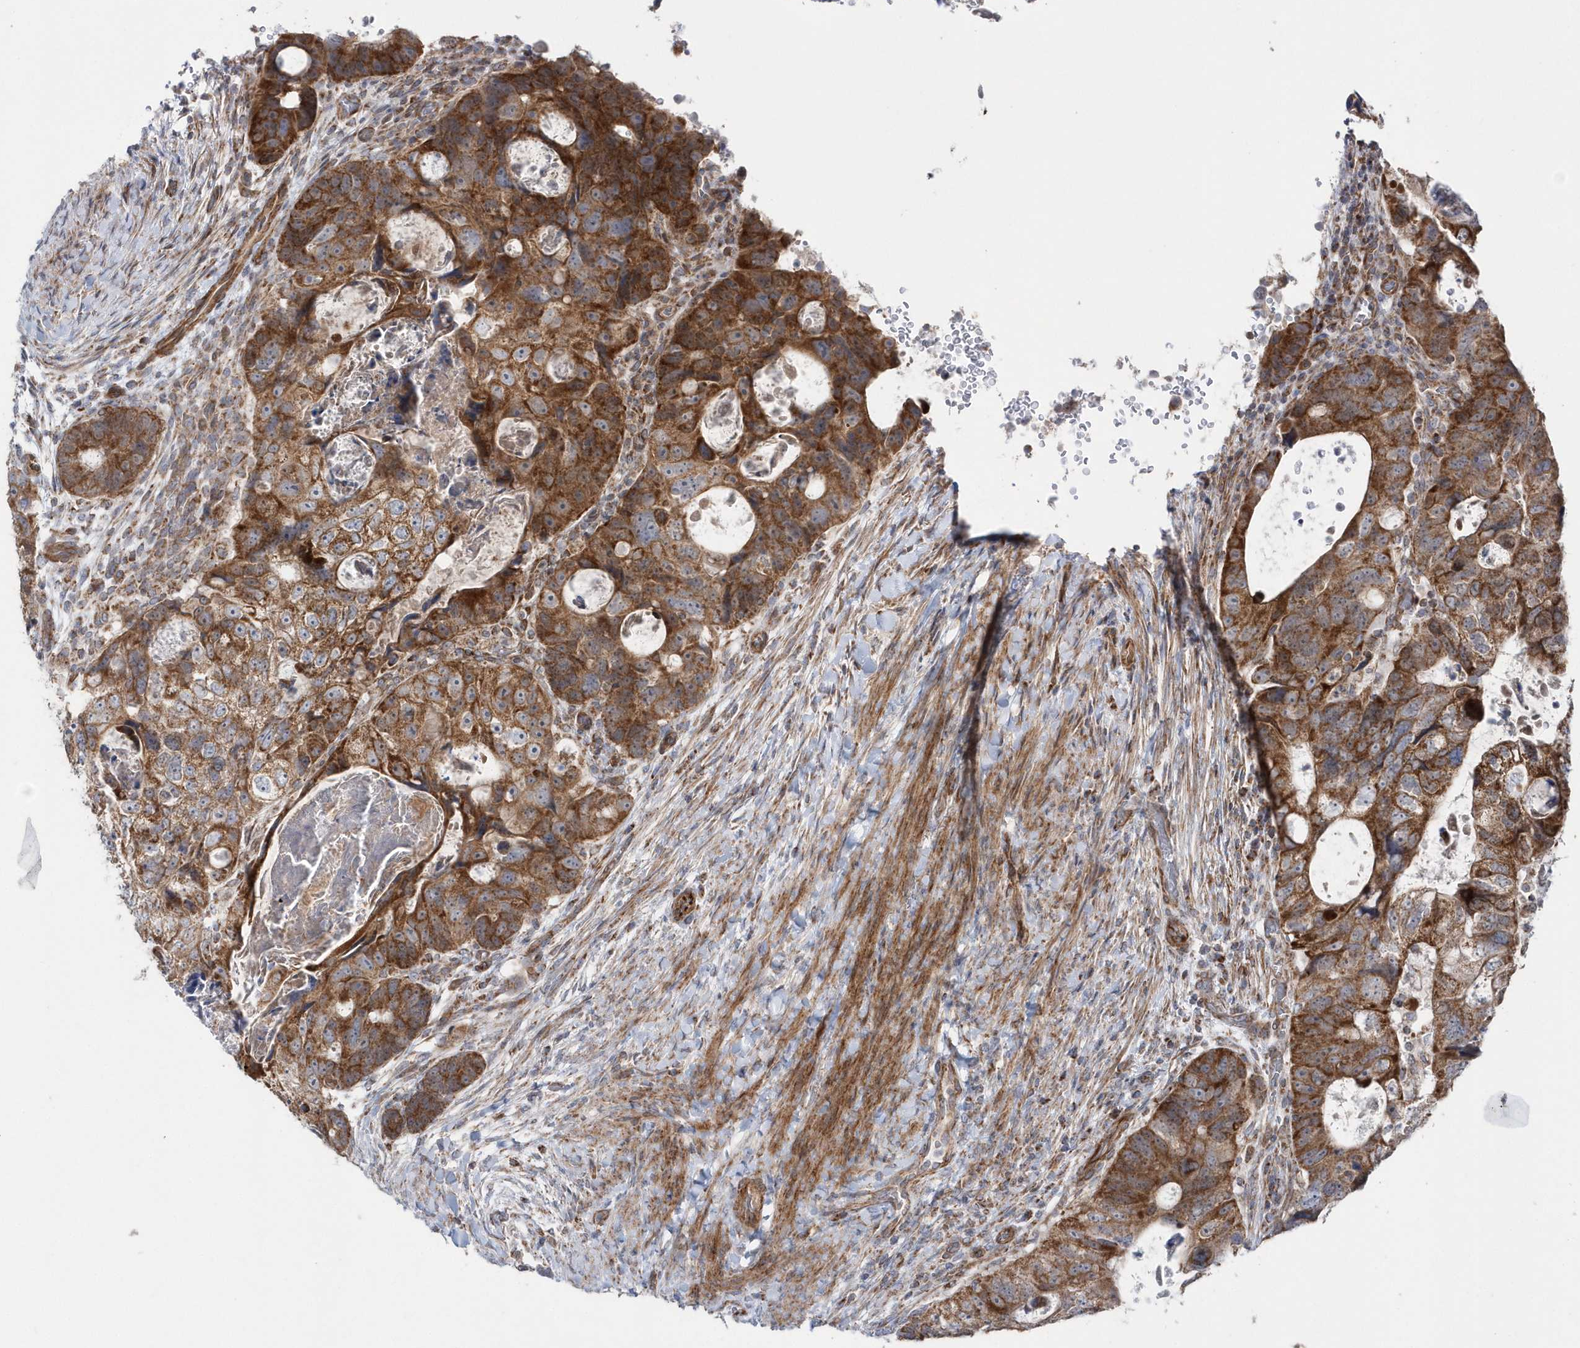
{"staining": {"intensity": "strong", "quantity": ">75%", "location": "cytoplasmic/membranous"}, "tissue": "colorectal cancer", "cell_type": "Tumor cells", "image_type": "cancer", "snomed": [{"axis": "morphology", "description": "Adenocarcinoma, NOS"}, {"axis": "topography", "description": "Rectum"}], "caption": "Colorectal adenocarcinoma stained for a protein (brown) exhibits strong cytoplasmic/membranous positive positivity in about >75% of tumor cells.", "gene": "OPA1", "patient": {"sex": "male", "age": 59}}